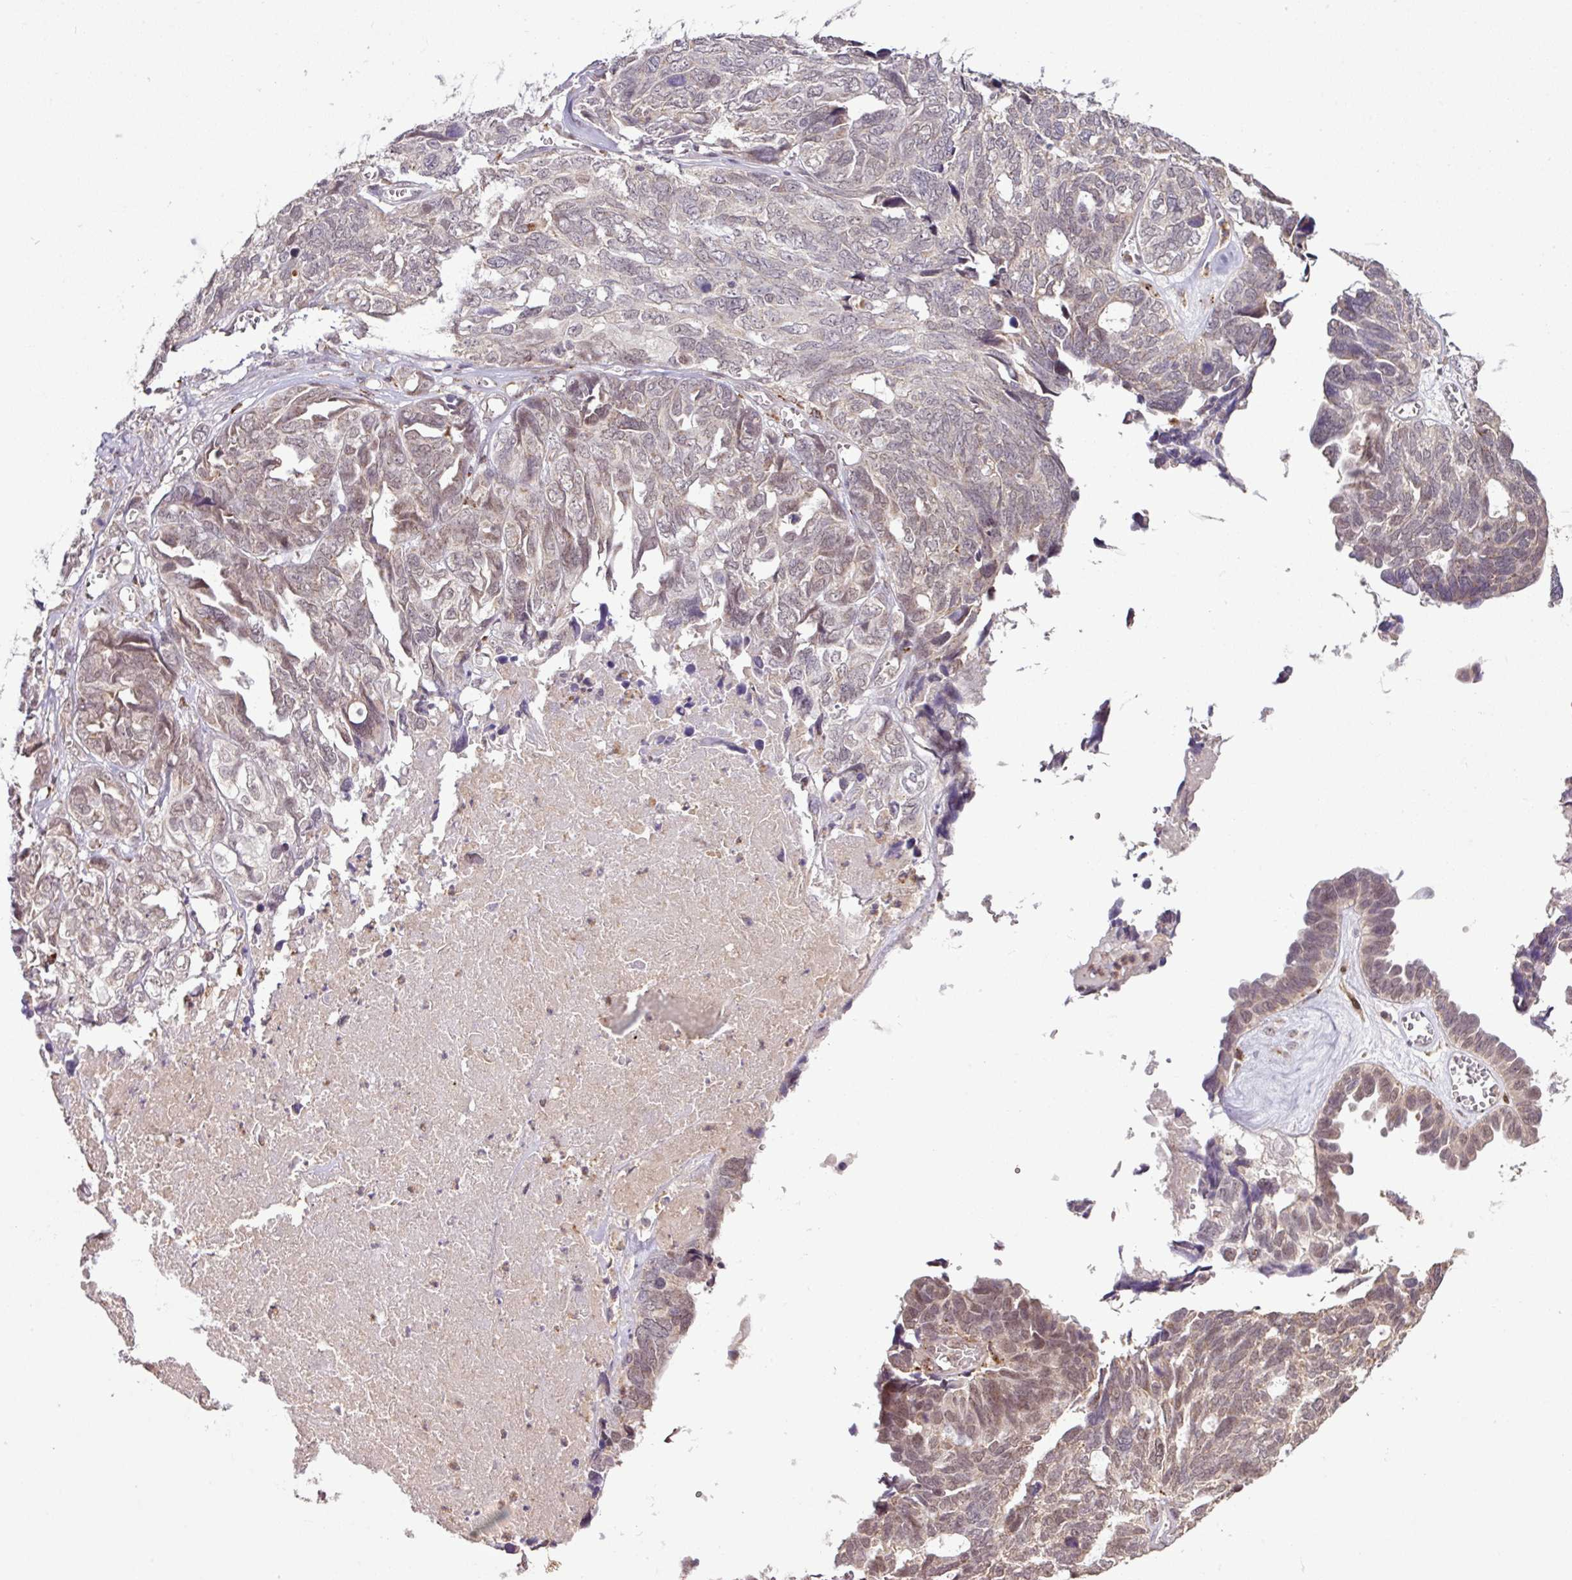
{"staining": {"intensity": "moderate", "quantity": "<25%", "location": "nuclear"}, "tissue": "ovarian cancer", "cell_type": "Tumor cells", "image_type": "cancer", "snomed": [{"axis": "morphology", "description": "Cystadenocarcinoma, serous, NOS"}, {"axis": "topography", "description": "Ovary"}], "caption": "Immunohistochemistry (IHC) histopathology image of human ovarian cancer (serous cystadenocarcinoma) stained for a protein (brown), which exhibits low levels of moderate nuclear staining in approximately <25% of tumor cells.", "gene": "SMCO4", "patient": {"sex": "female", "age": 79}}